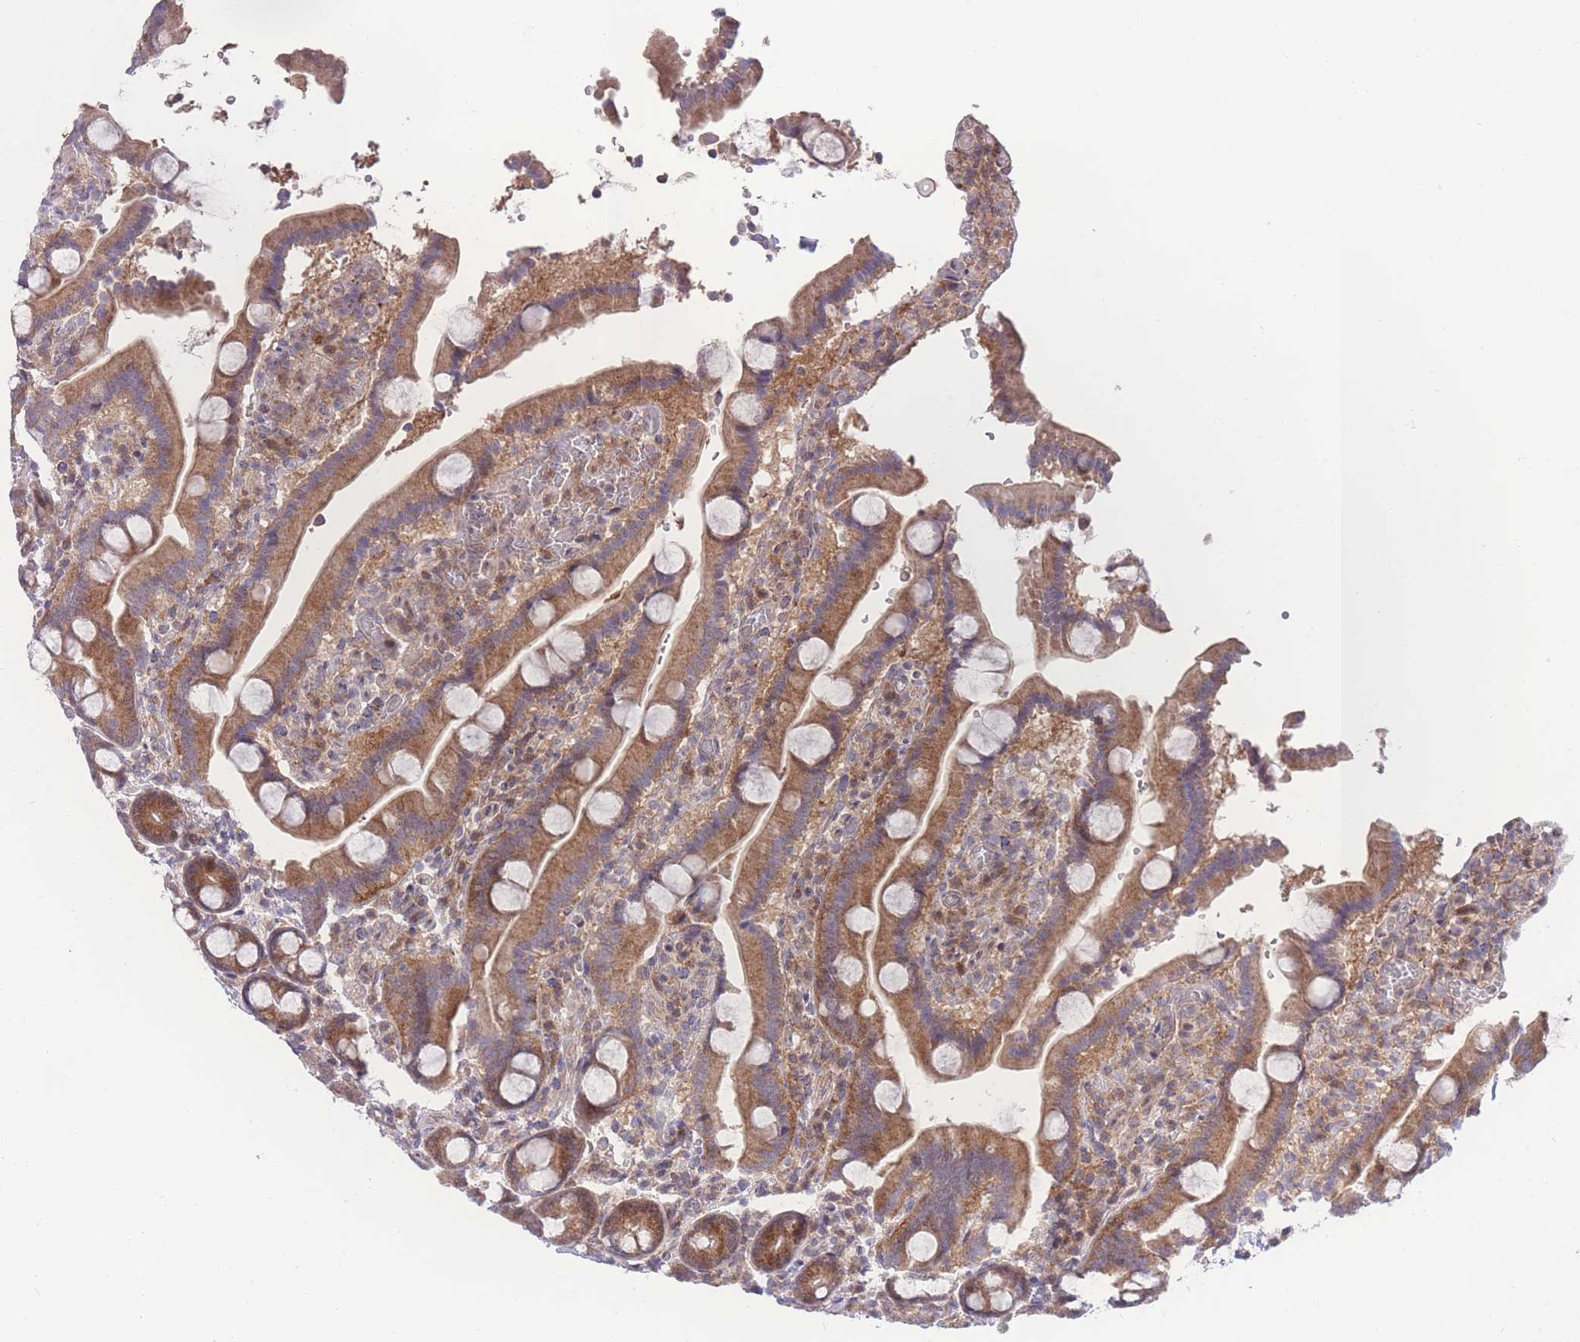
{"staining": {"intensity": "moderate", "quantity": ">75%", "location": "cytoplasmic/membranous"}, "tissue": "duodenum", "cell_type": "Glandular cells", "image_type": "normal", "snomed": [{"axis": "morphology", "description": "Normal tissue, NOS"}, {"axis": "topography", "description": "Duodenum"}], "caption": "An IHC micrograph of unremarkable tissue is shown. Protein staining in brown labels moderate cytoplasmic/membranous positivity in duodenum within glandular cells.", "gene": "RIC8A", "patient": {"sex": "male", "age": 55}}